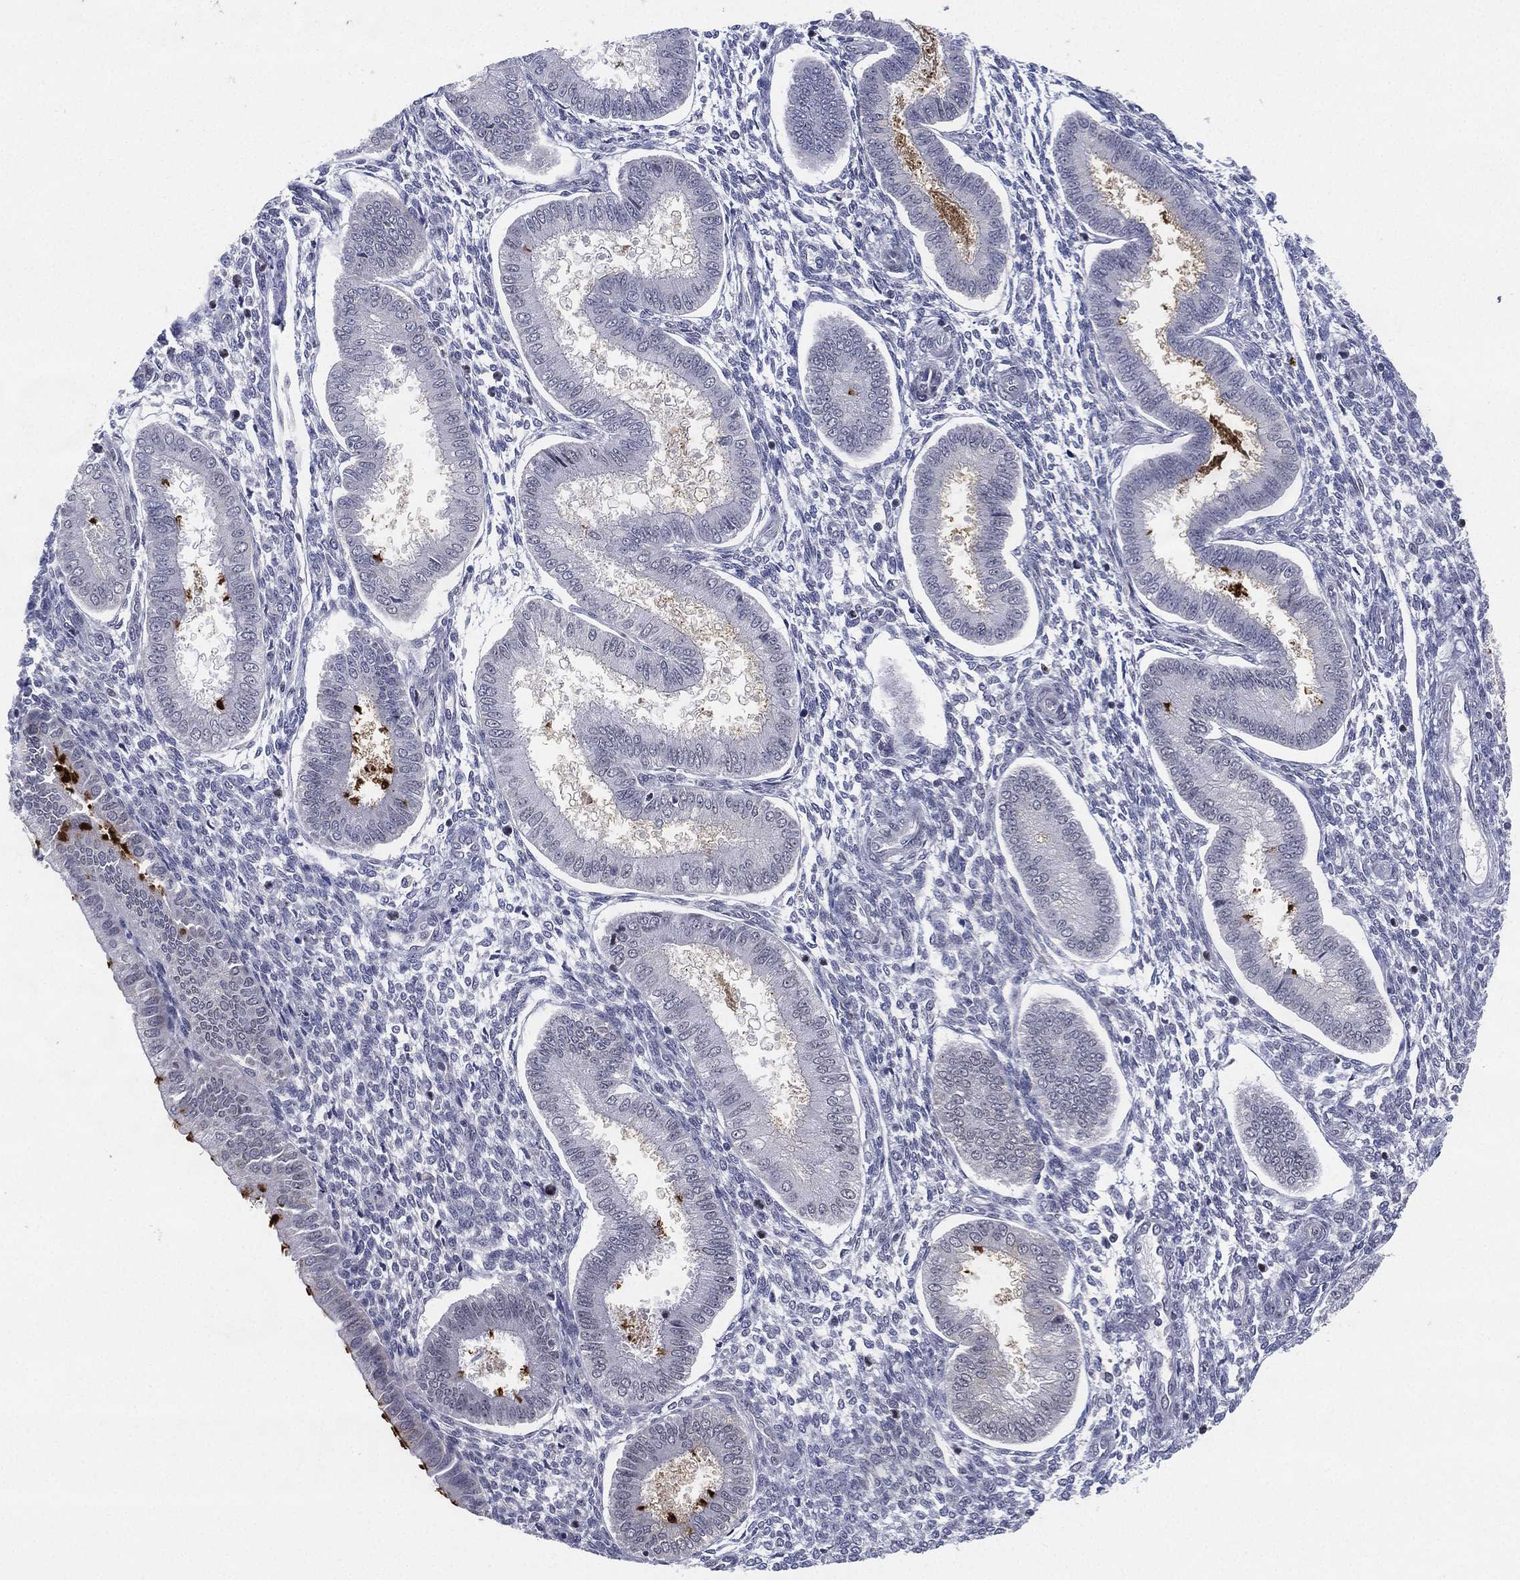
{"staining": {"intensity": "negative", "quantity": "none", "location": "none"}, "tissue": "endometrium", "cell_type": "Cells in endometrial stroma", "image_type": "normal", "snomed": [{"axis": "morphology", "description": "Normal tissue, NOS"}, {"axis": "topography", "description": "Endometrium"}], "caption": "Cells in endometrial stroma are negative for brown protein staining in benign endometrium. Brightfield microscopy of immunohistochemistry stained with DAB (brown) and hematoxylin (blue), captured at high magnification.", "gene": "MS4A8", "patient": {"sex": "female", "age": 43}}